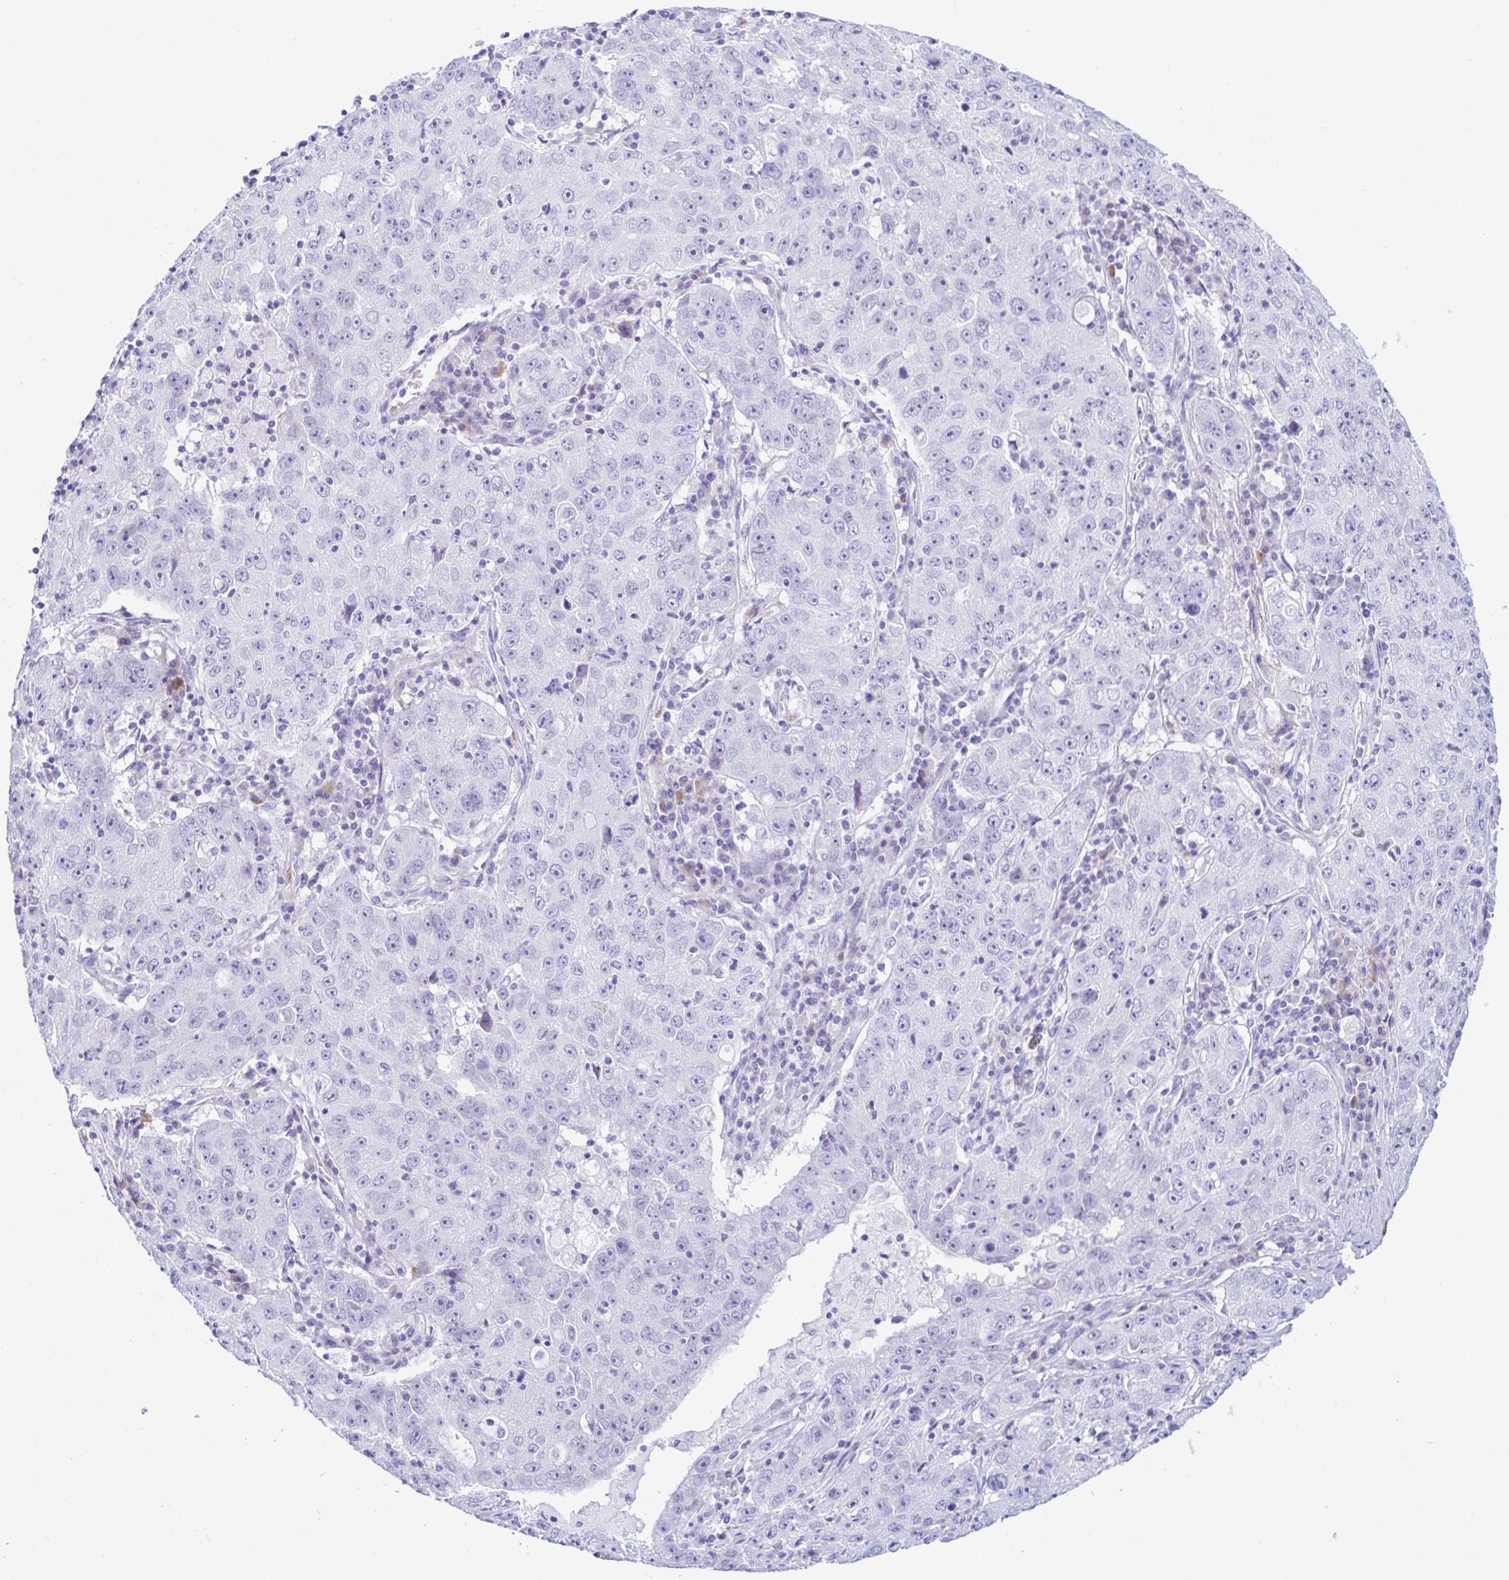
{"staining": {"intensity": "negative", "quantity": "none", "location": "none"}, "tissue": "lung cancer", "cell_type": "Tumor cells", "image_type": "cancer", "snomed": [{"axis": "morphology", "description": "Normal morphology"}, {"axis": "morphology", "description": "Adenocarcinoma, NOS"}, {"axis": "topography", "description": "Lymph node"}, {"axis": "topography", "description": "Lung"}], "caption": "Lung adenocarcinoma stained for a protein using immunohistochemistry (IHC) reveals no positivity tumor cells.", "gene": "BEST1", "patient": {"sex": "female", "age": 57}}